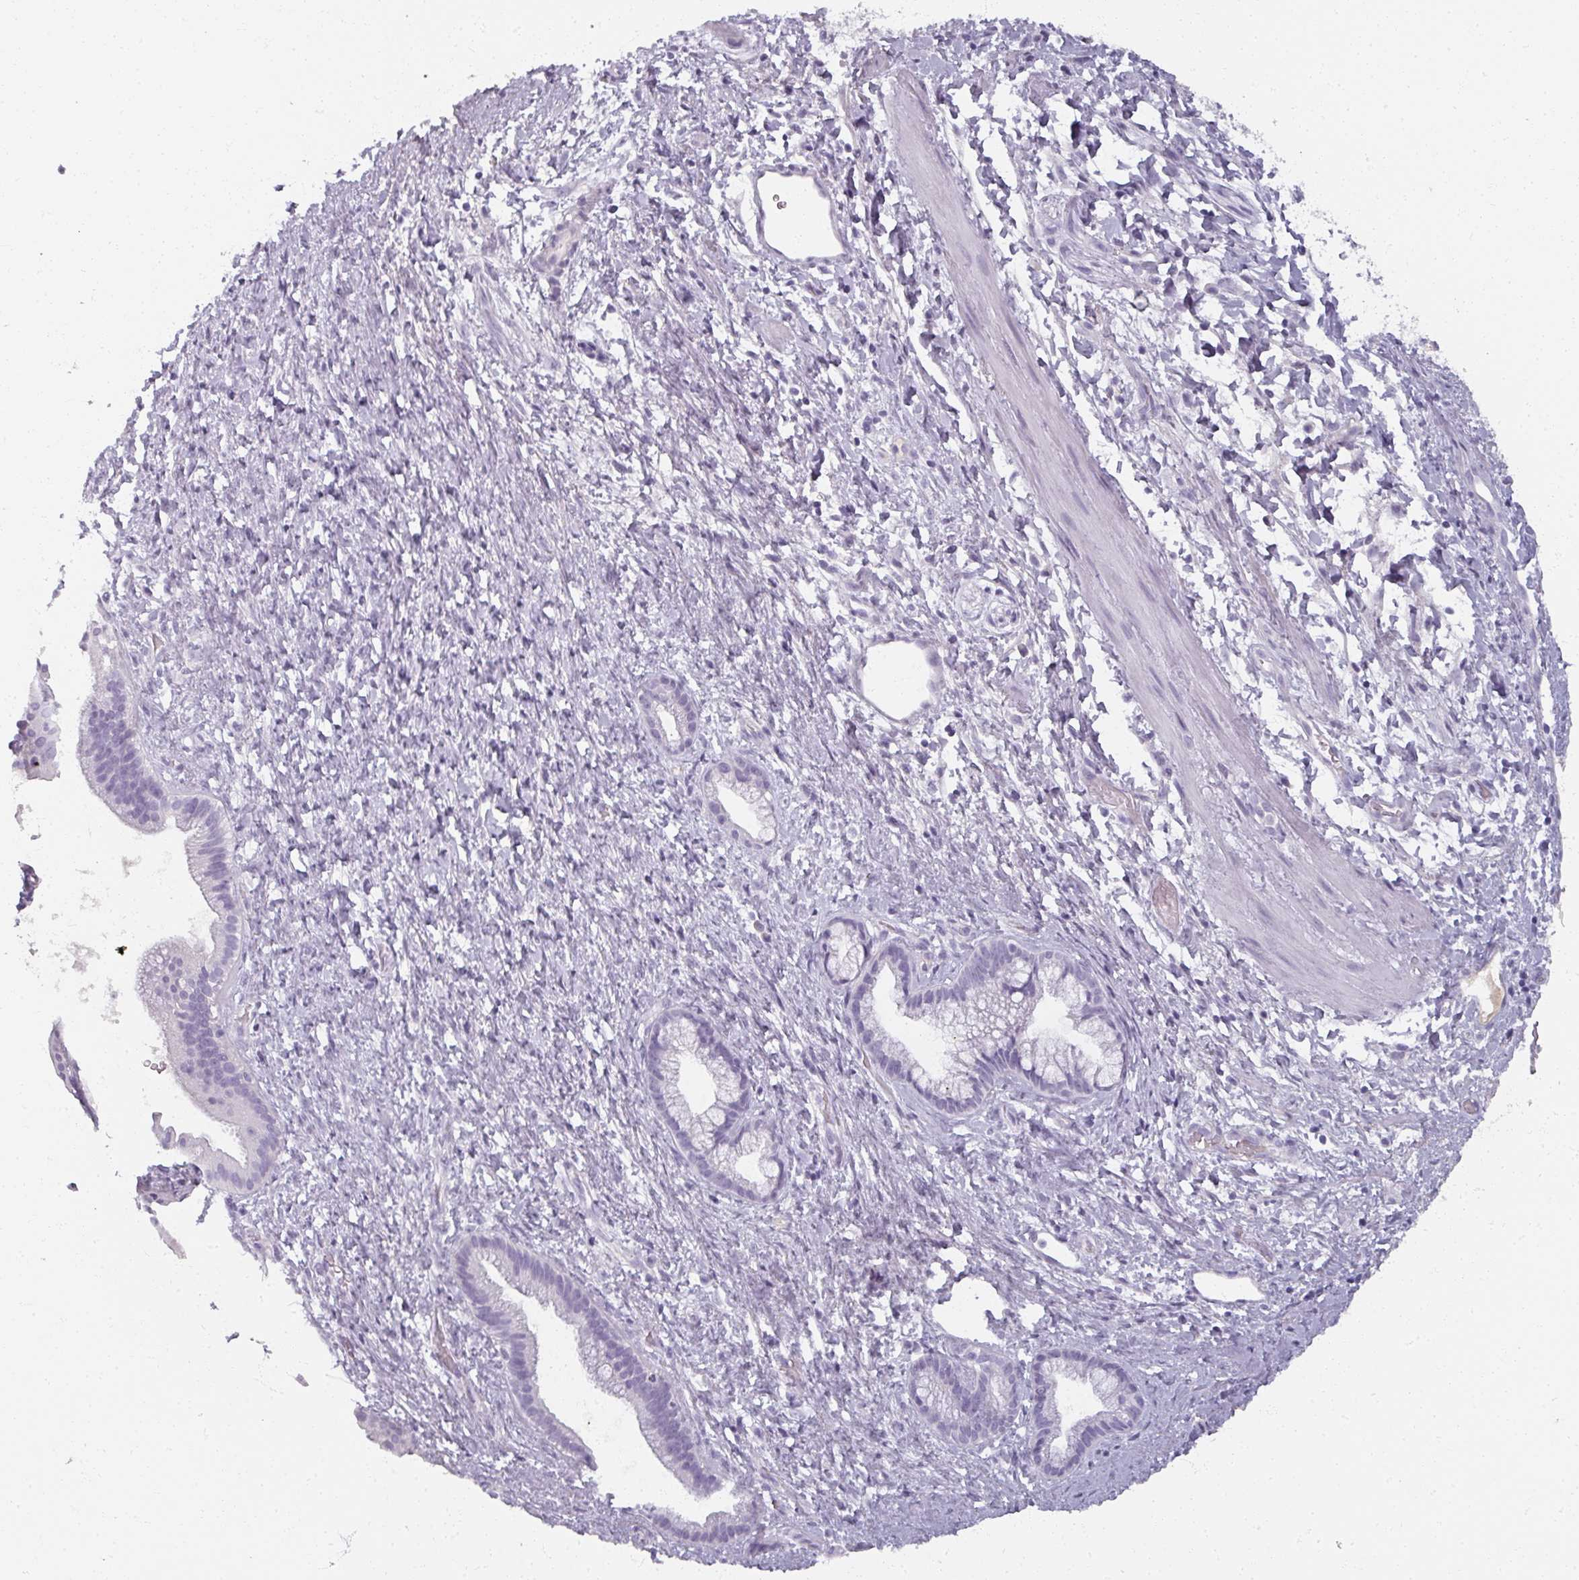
{"staining": {"intensity": "negative", "quantity": "none", "location": "none"}, "tissue": "pancreatic cancer", "cell_type": "Tumor cells", "image_type": "cancer", "snomed": [{"axis": "morphology", "description": "Adenocarcinoma, NOS"}, {"axis": "topography", "description": "Pancreas"}], "caption": "This image is of pancreatic cancer (adenocarcinoma) stained with IHC to label a protein in brown with the nuclei are counter-stained blue. There is no positivity in tumor cells.", "gene": "REG3G", "patient": {"sex": "male", "age": 68}}